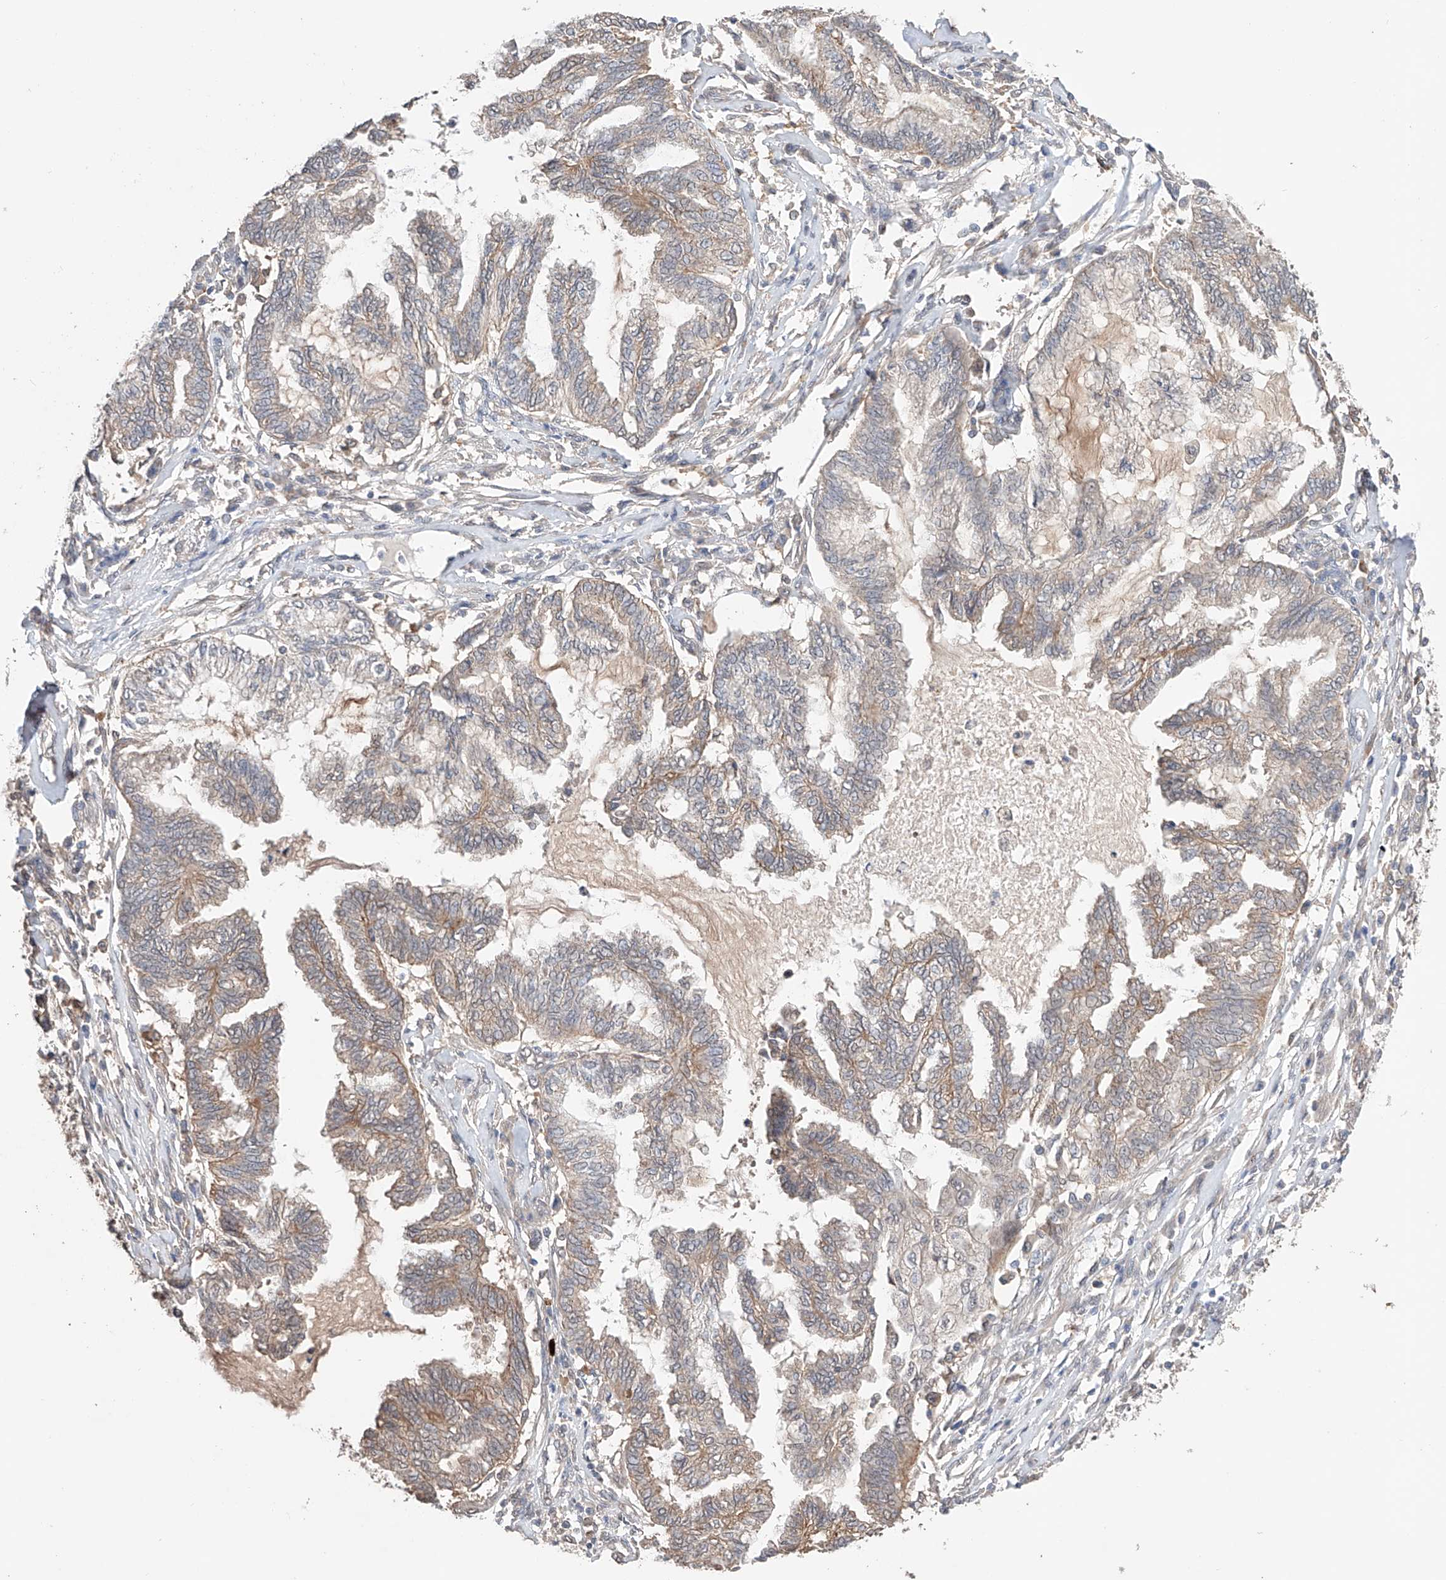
{"staining": {"intensity": "weak", "quantity": "25%-75%", "location": "cytoplasmic/membranous"}, "tissue": "endometrial cancer", "cell_type": "Tumor cells", "image_type": "cancer", "snomed": [{"axis": "morphology", "description": "Adenocarcinoma, NOS"}, {"axis": "topography", "description": "Endometrium"}], "caption": "Brown immunohistochemical staining in endometrial cancer shows weak cytoplasmic/membranous expression in approximately 25%-75% of tumor cells. (Brightfield microscopy of DAB IHC at high magnification).", "gene": "ZFHX2", "patient": {"sex": "female", "age": 86}}